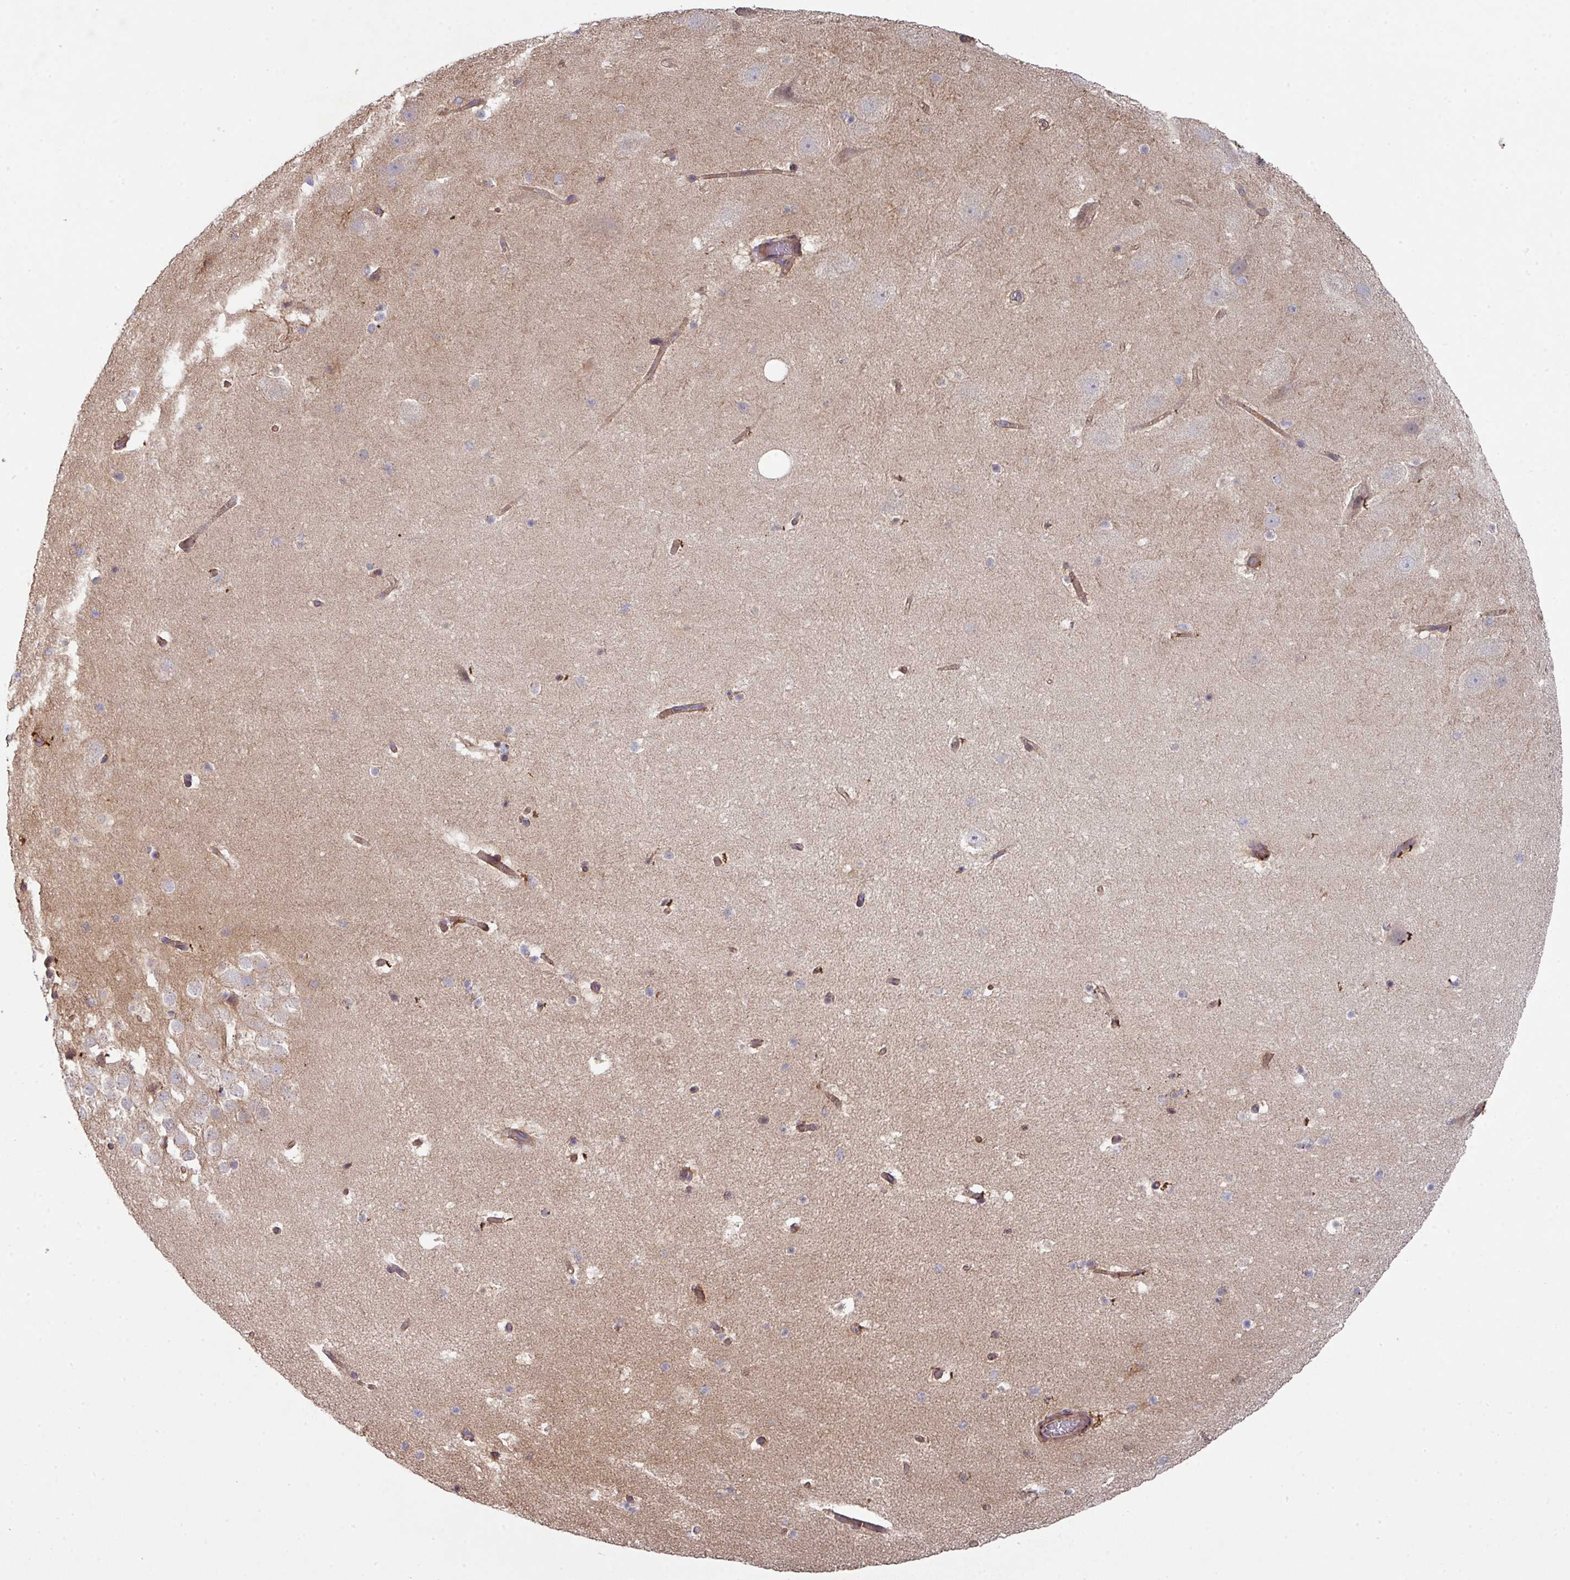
{"staining": {"intensity": "negative", "quantity": "none", "location": "none"}, "tissue": "hippocampus", "cell_type": "Glial cells", "image_type": "normal", "snomed": [{"axis": "morphology", "description": "Normal tissue, NOS"}, {"axis": "topography", "description": "Hippocampus"}], "caption": "An image of hippocampus stained for a protein demonstrates no brown staining in glial cells. The staining is performed using DAB (3,3'-diaminobenzidine) brown chromogen with nuclei counter-stained in using hematoxylin.", "gene": "DCAF12L1", "patient": {"sex": "male", "age": 37}}